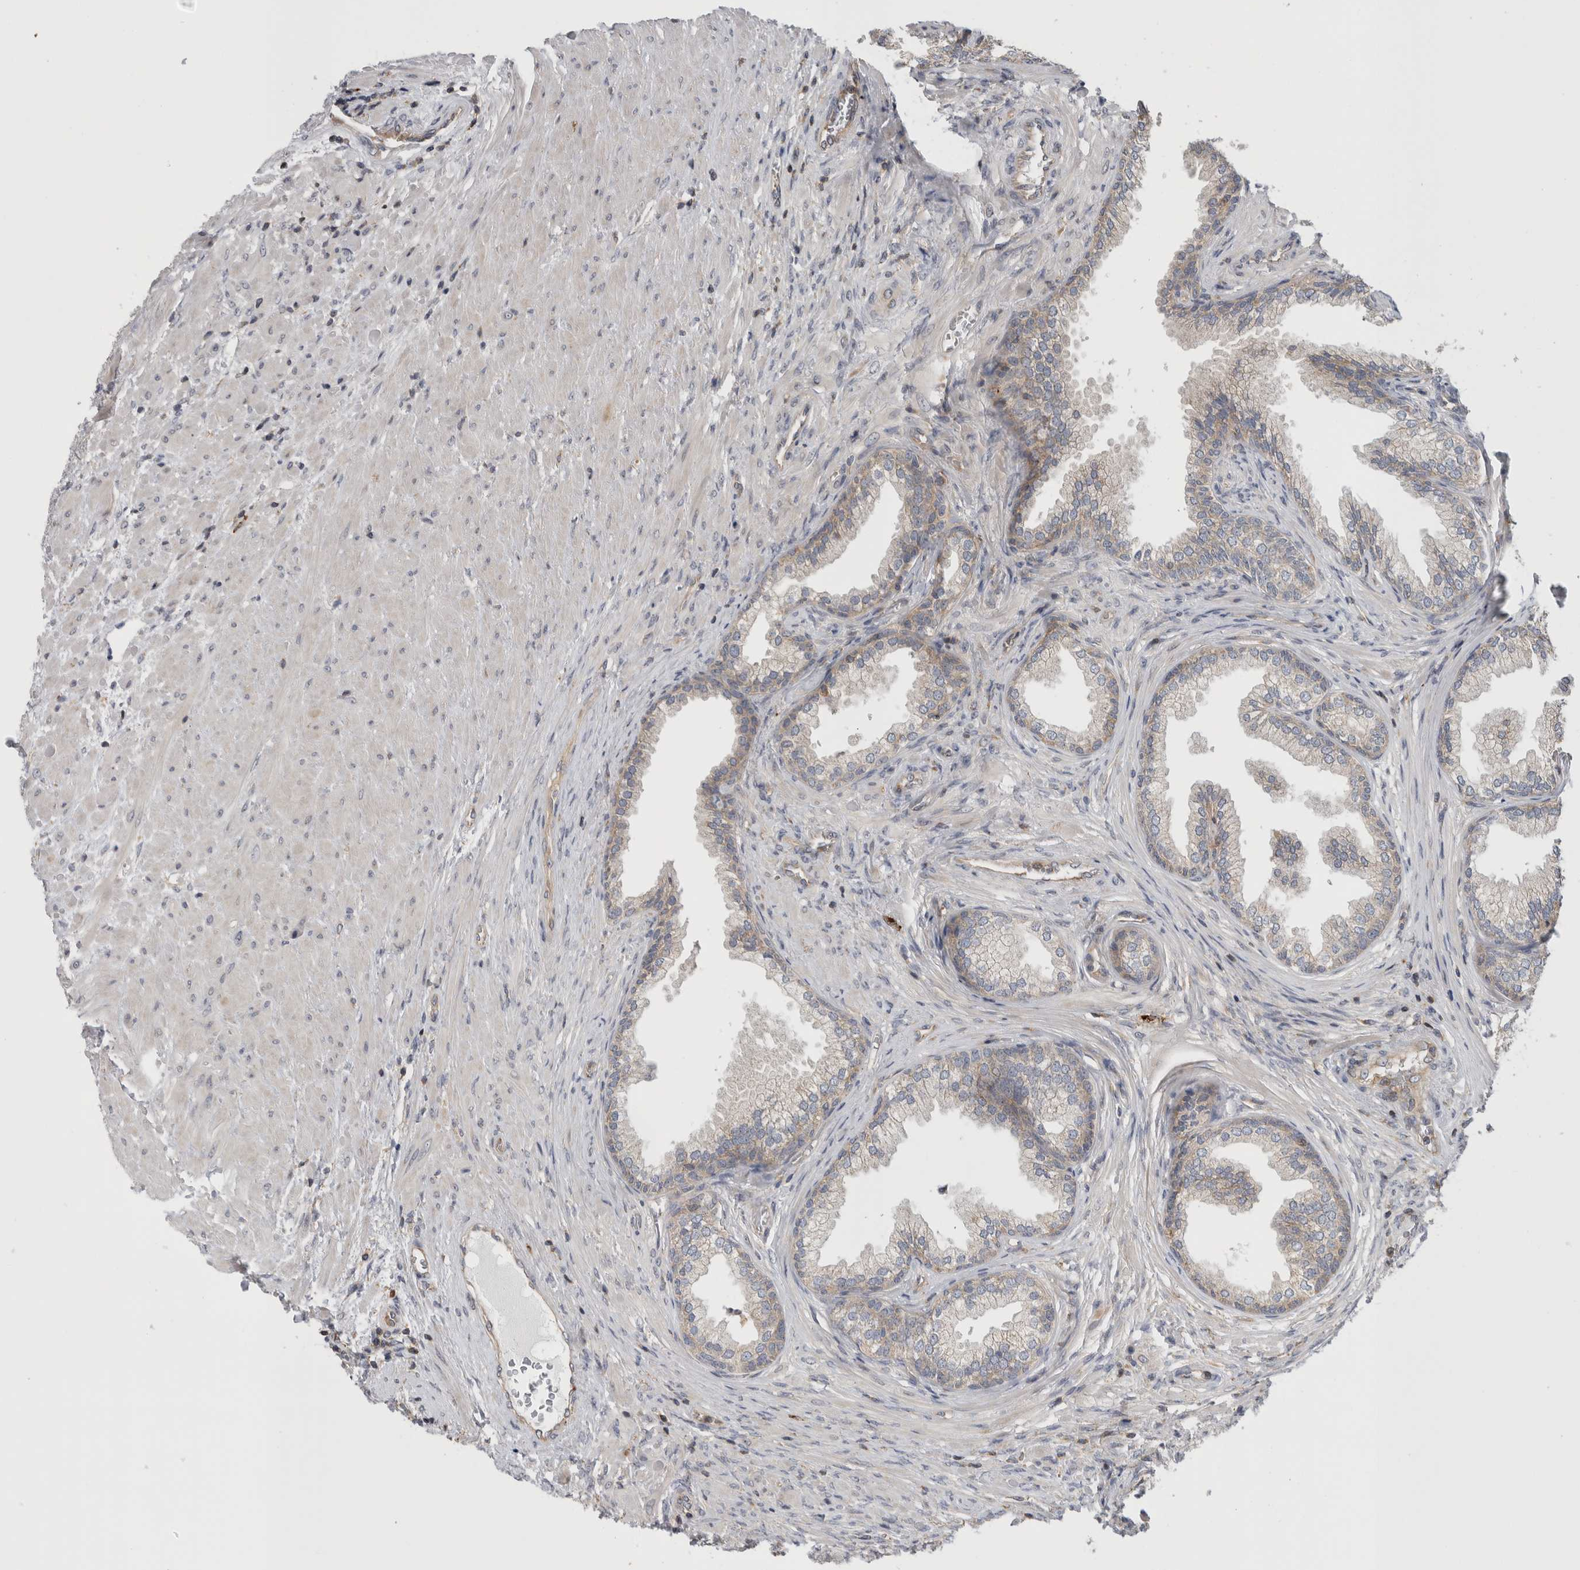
{"staining": {"intensity": "weak", "quantity": ">75%", "location": "cytoplasmic/membranous"}, "tissue": "prostate", "cell_type": "Glandular cells", "image_type": "normal", "snomed": [{"axis": "morphology", "description": "Normal tissue, NOS"}, {"axis": "topography", "description": "Prostate"}], "caption": "Human prostate stained for a protein (brown) reveals weak cytoplasmic/membranous positive expression in about >75% of glandular cells.", "gene": "GRIK2", "patient": {"sex": "male", "age": 76}}